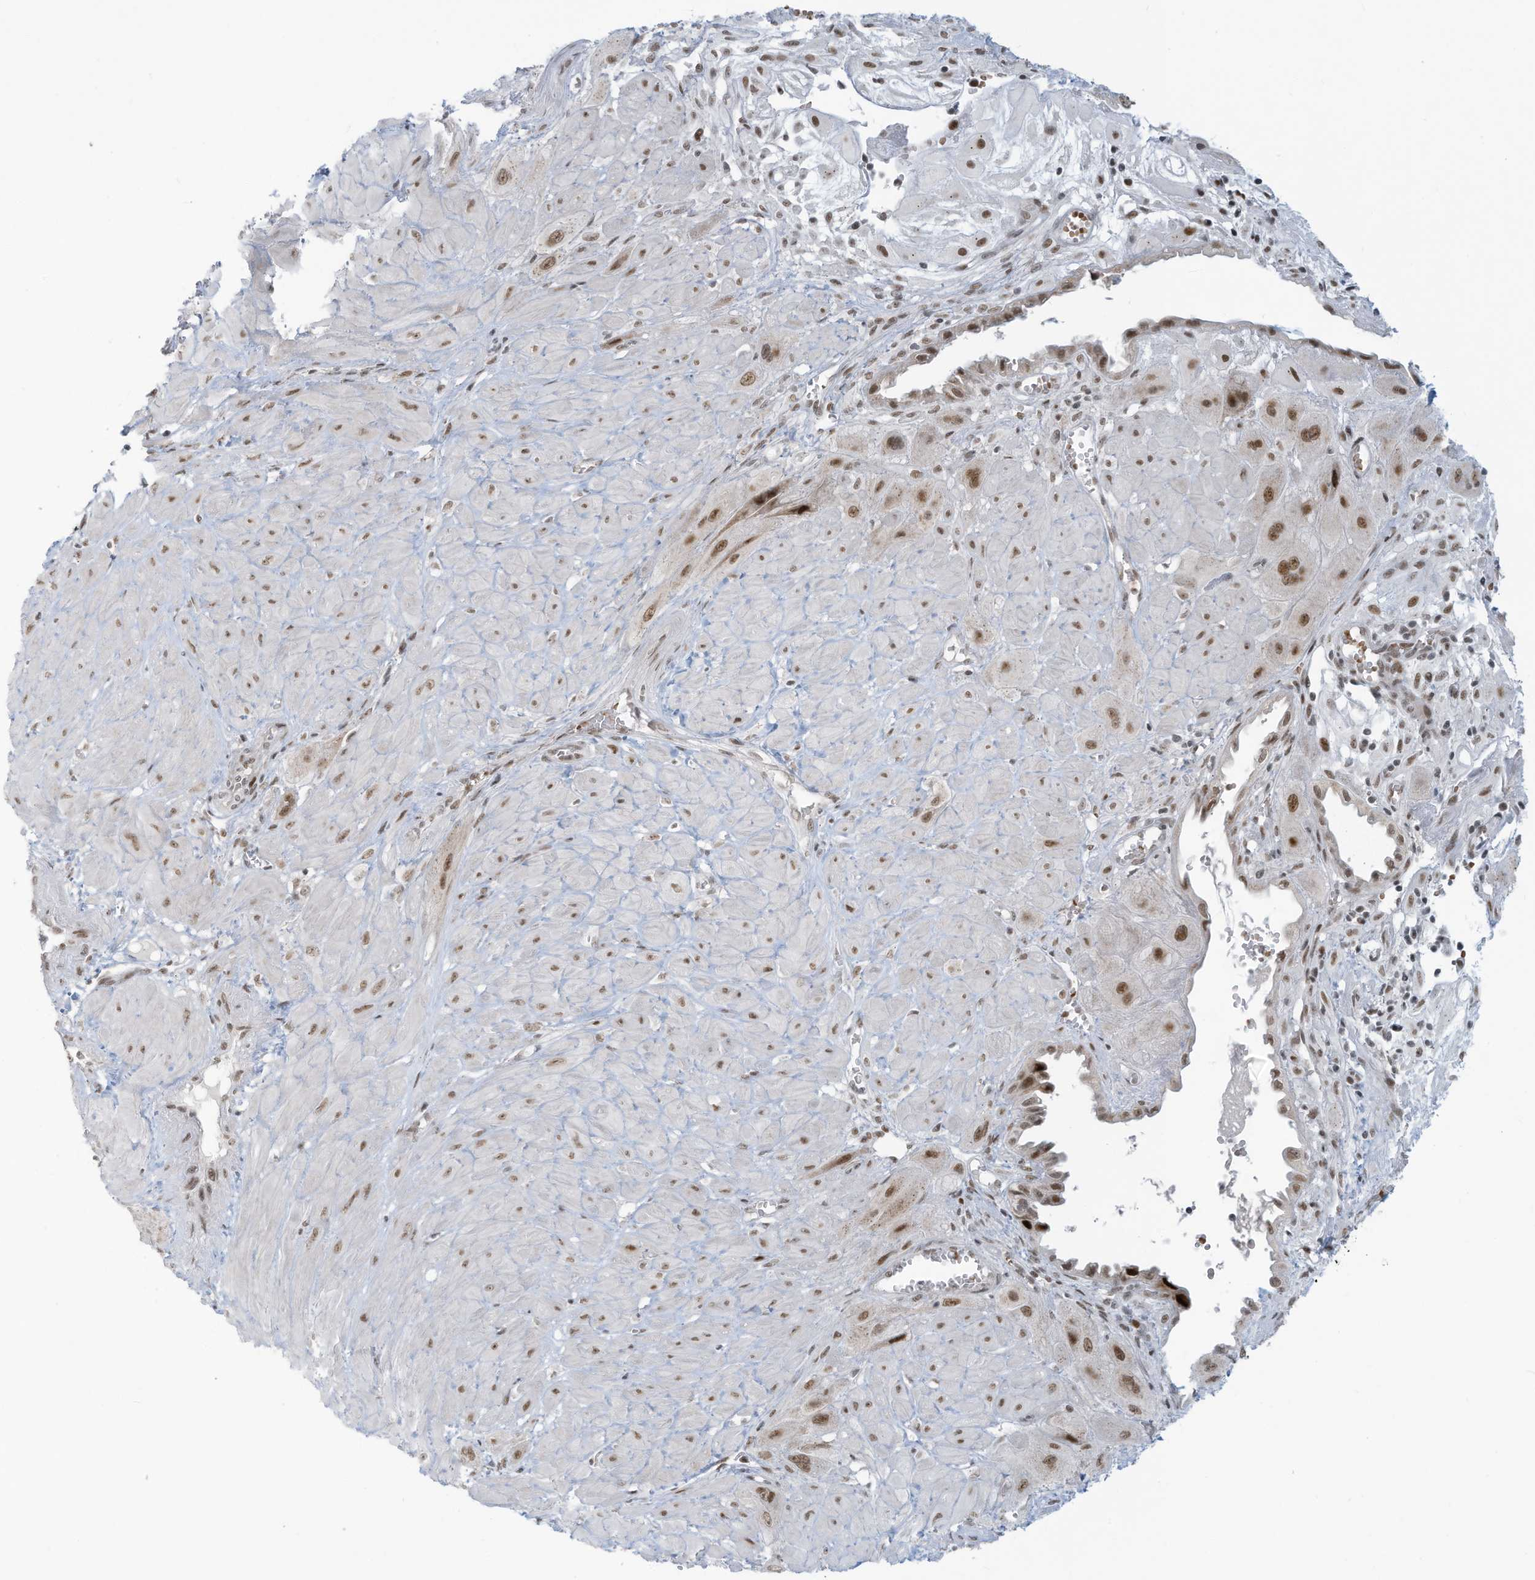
{"staining": {"intensity": "moderate", "quantity": ">75%", "location": "nuclear"}, "tissue": "cervical cancer", "cell_type": "Tumor cells", "image_type": "cancer", "snomed": [{"axis": "morphology", "description": "Squamous cell carcinoma, NOS"}, {"axis": "topography", "description": "Cervix"}], "caption": "Human cervical cancer stained with a brown dye reveals moderate nuclear positive positivity in about >75% of tumor cells.", "gene": "ECT2L", "patient": {"sex": "female", "age": 34}}